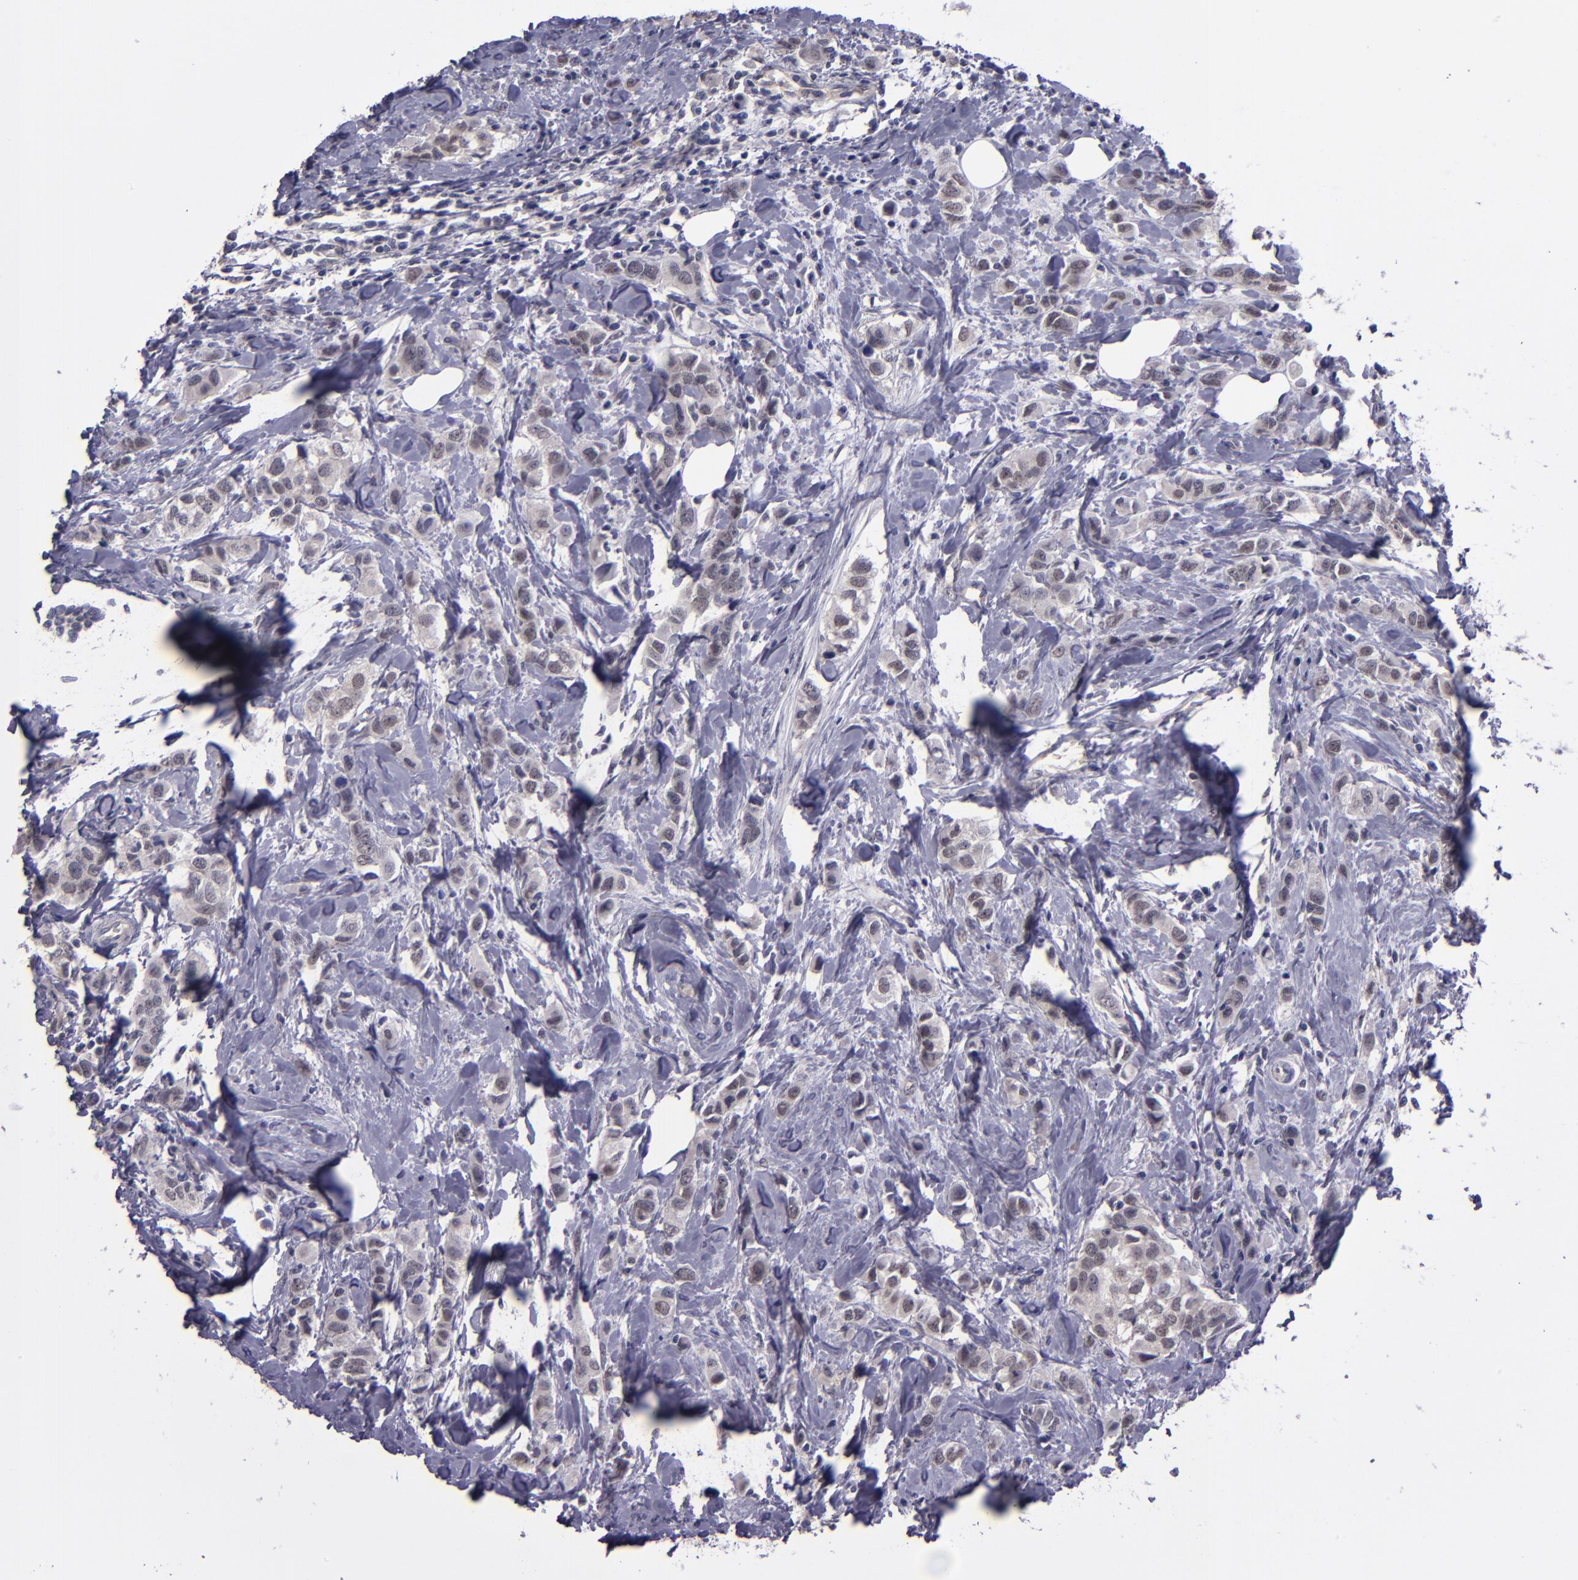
{"staining": {"intensity": "weak", "quantity": "25%-75%", "location": "nuclear"}, "tissue": "breast cancer", "cell_type": "Tumor cells", "image_type": "cancer", "snomed": [{"axis": "morphology", "description": "Normal tissue, NOS"}, {"axis": "morphology", "description": "Duct carcinoma"}, {"axis": "topography", "description": "Breast"}], "caption": "DAB immunohistochemical staining of breast infiltrating ductal carcinoma demonstrates weak nuclear protein expression in about 25%-75% of tumor cells.", "gene": "CEBPE", "patient": {"sex": "female", "age": 50}}